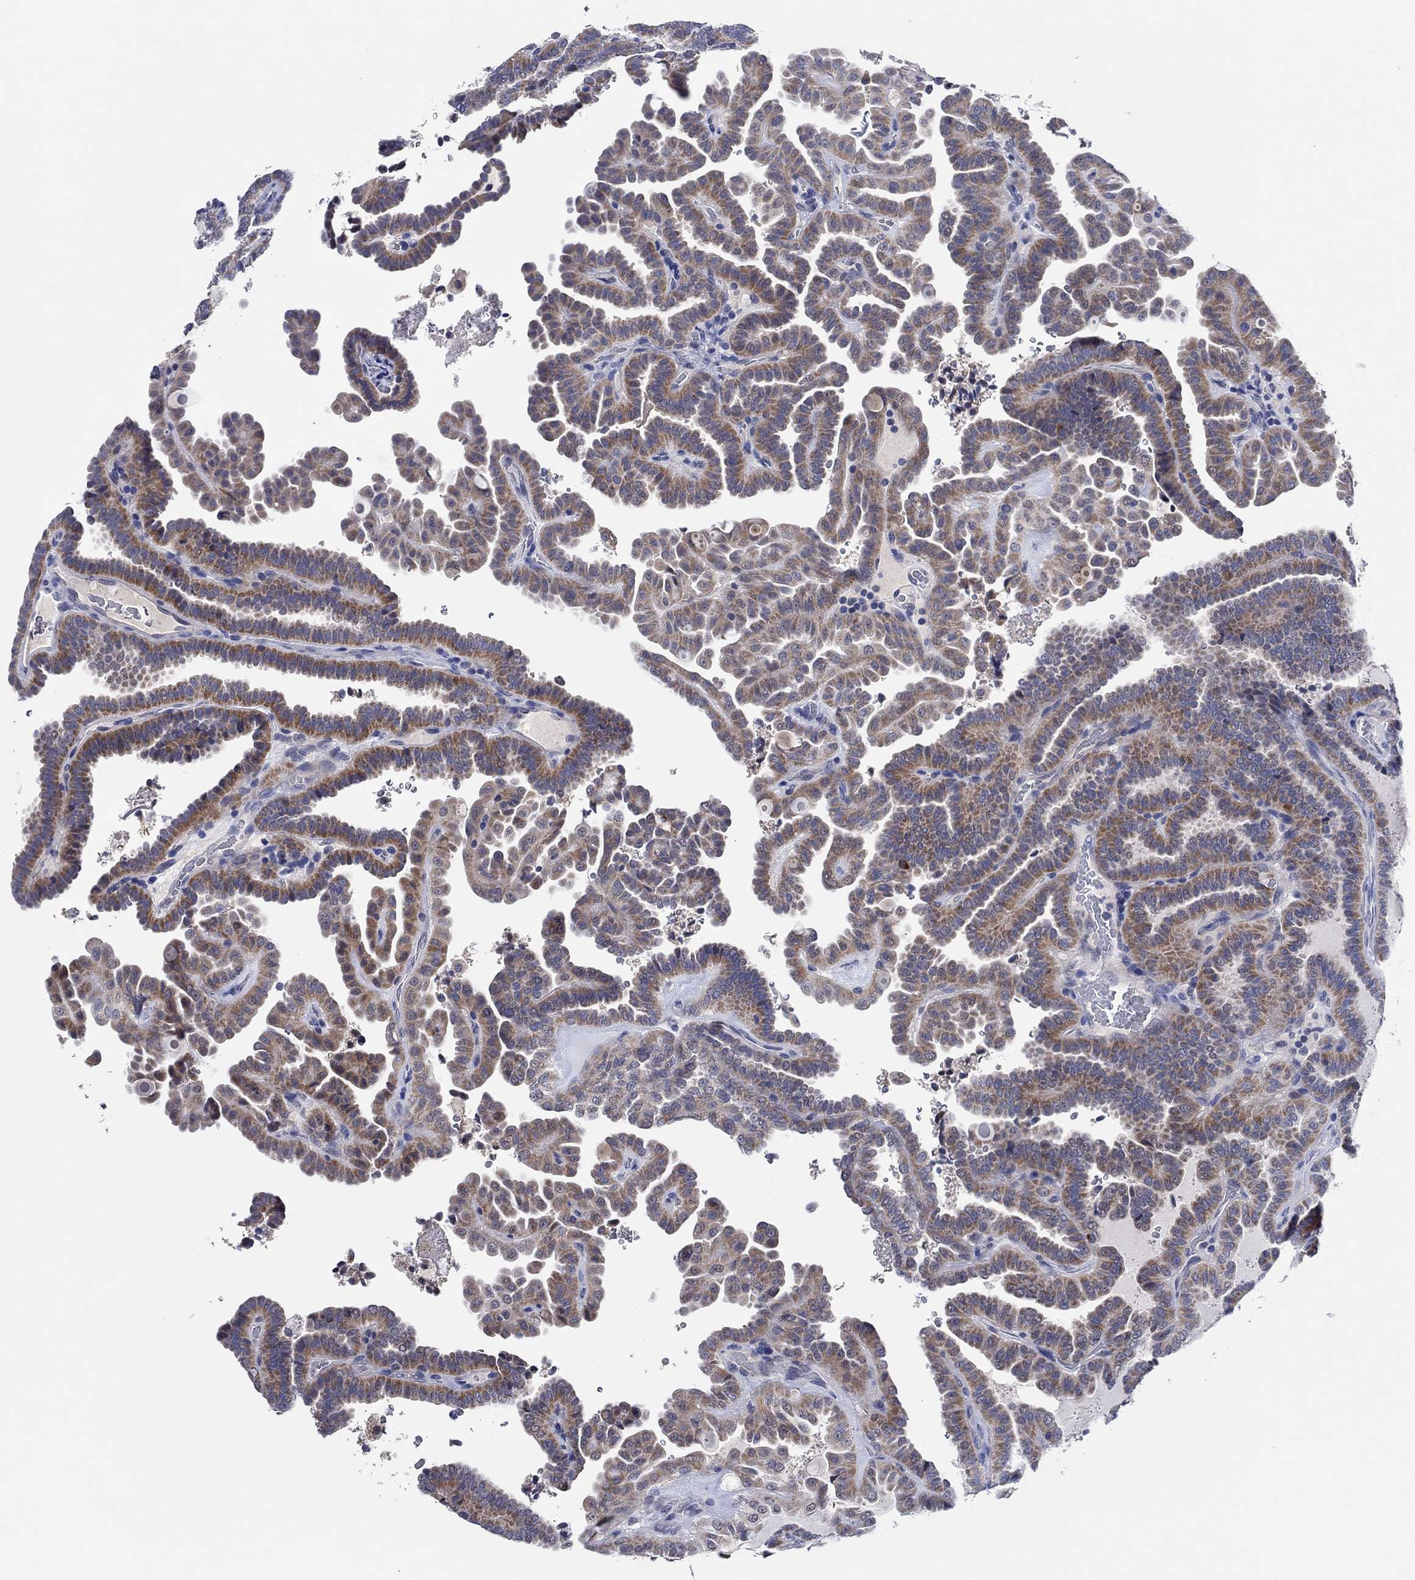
{"staining": {"intensity": "moderate", "quantity": "25%-75%", "location": "cytoplasmic/membranous"}, "tissue": "thyroid cancer", "cell_type": "Tumor cells", "image_type": "cancer", "snomed": [{"axis": "morphology", "description": "Papillary adenocarcinoma, NOS"}, {"axis": "topography", "description": "Thyroid gland"}], "caption": "IHC staining of papillary adenocarcinoma (thyroid), which shows medium levels of moderate cytoplasmic/membranous expression in about 25%-75% of tumor cells indicating moderate cytoplasmic/membranous protein expression. The staining was performed using DAB (3,3'-diaminobenzidine) (brown) for protein detection and nuclei were counterstained in hematoxylin (blue).", "gene": "PRRT3", "patient": {"sex": "female", "age": 39}}